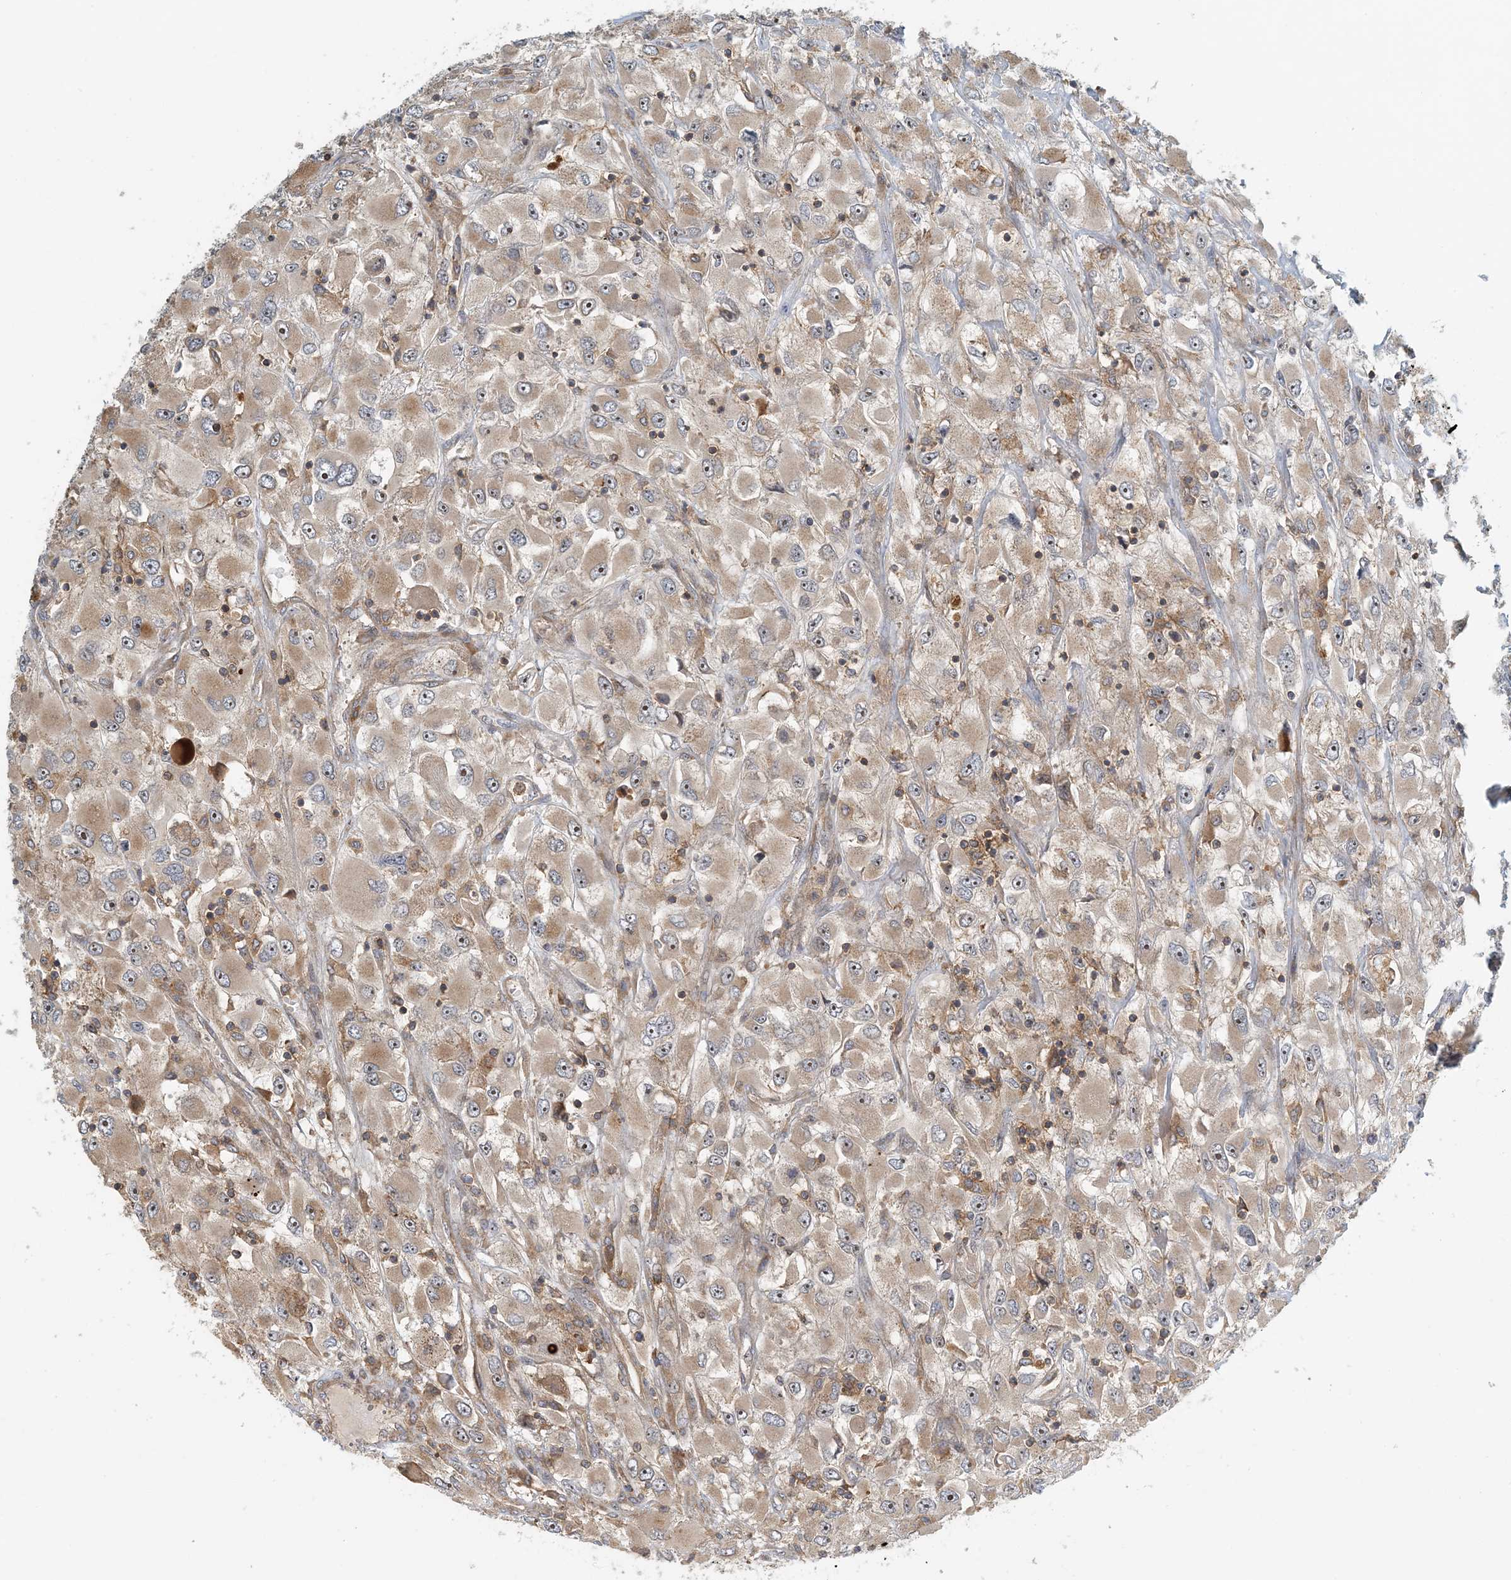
{"staining": {"intensity": "weak", "quantity": ">75%", "location": "cytoplasmic/membranous,nuclear"}, "tissue": "renal cancer", "cell_type": "Tumor cells", "image_type": "cancer", "snomed": [{"axis": "morphology", "description": "Adenocarcinoma, NOS"}, {"axis": "topography", "description": "Kidney"}], "caption": "Immunohistochemistry (IHC) micrograph of neoplastic tissue: human renal cancer stained using IHC displays low levels of weak protein expression localized specifically in the cytoplasmic/membranous and nuclear of tumor cells, appearing as a cytoplasmic/membranous and nuclear brown color.", "gene": "COLEC11", "patient": {"sex": "female", "age": 52}}